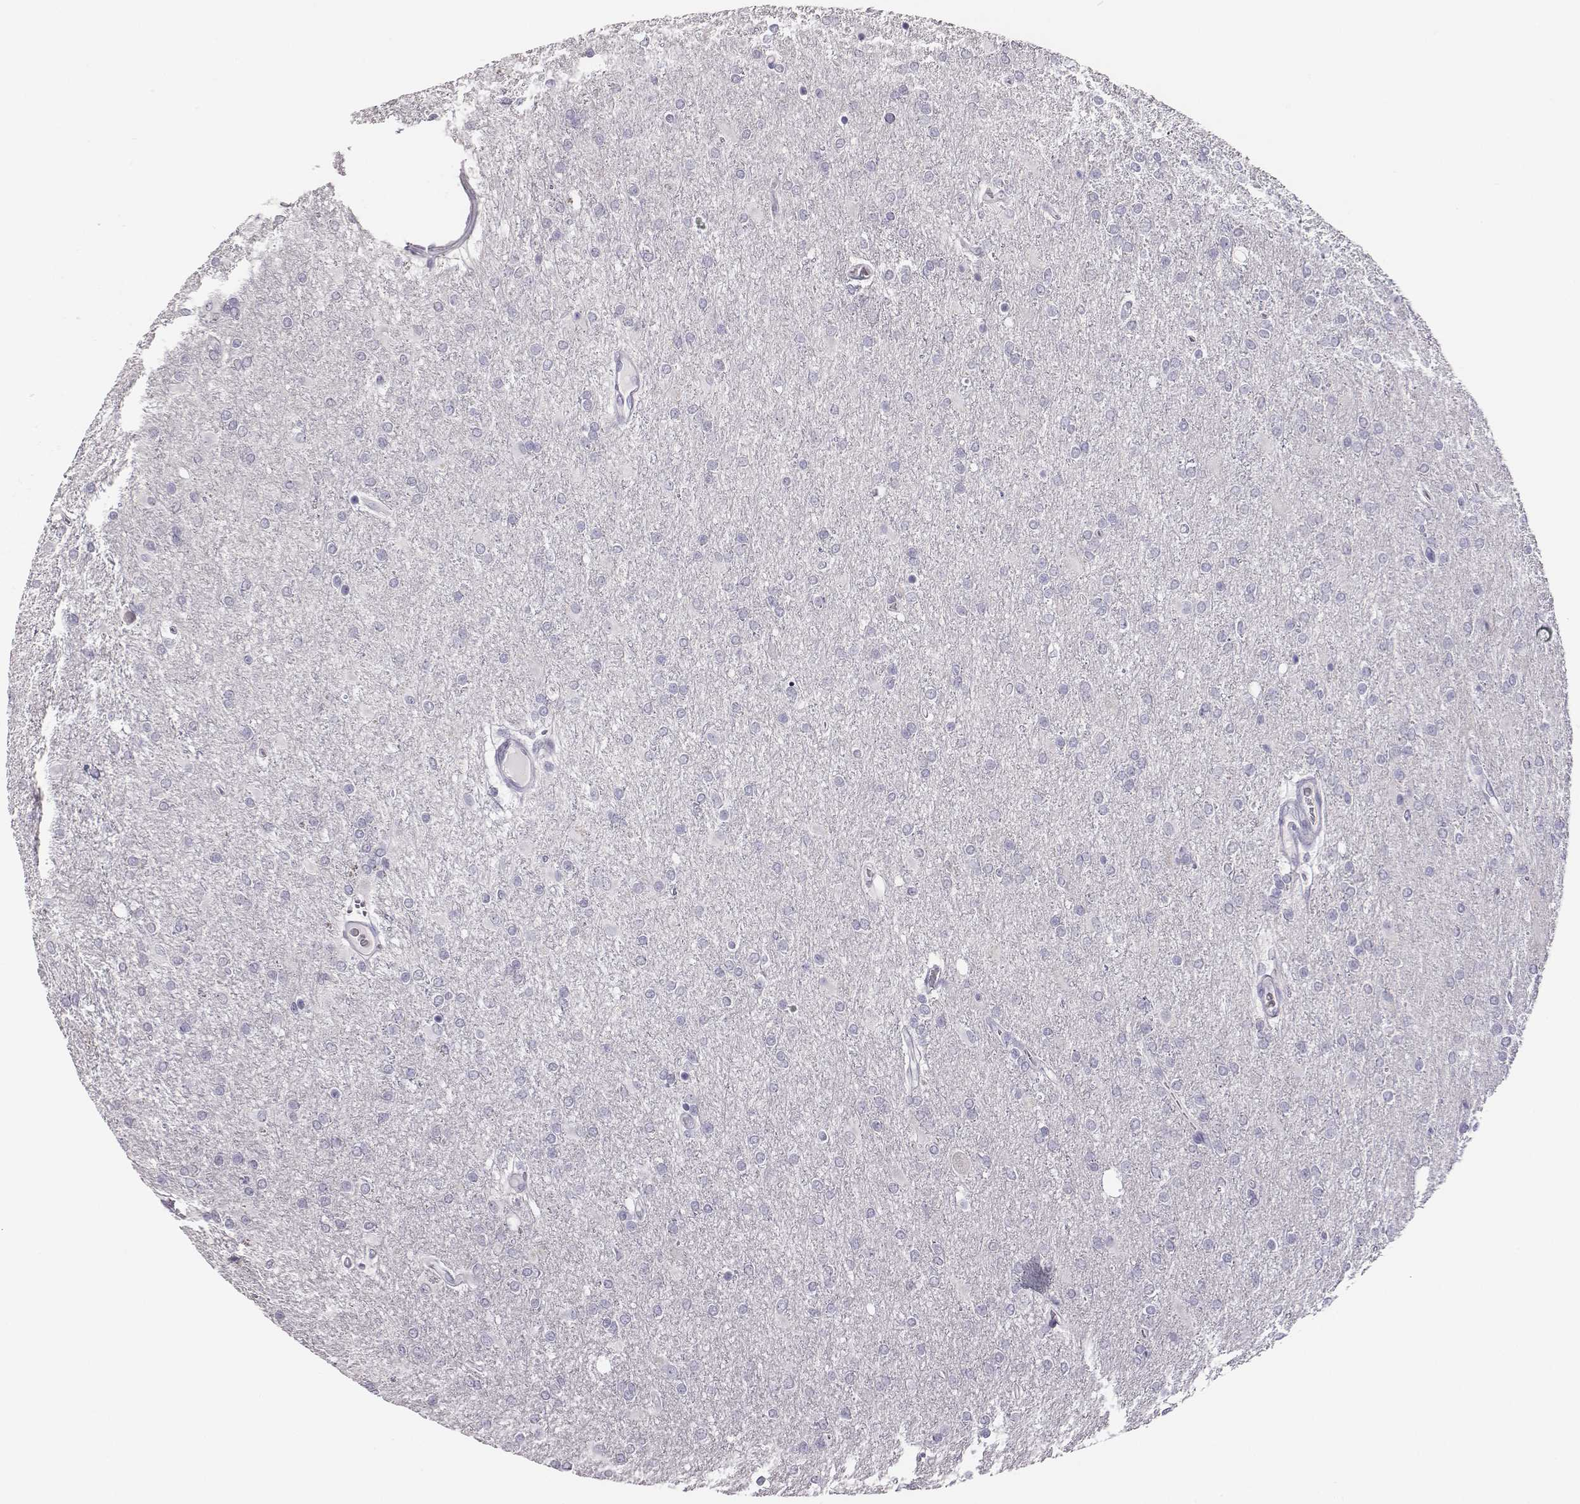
{"staining": {"intensity": "negative", "quantity": "none", "location": "none"}, "tissue": "glioma", "cell_type": "Tumor cells", "image_type": "cancer", "snomed": [{"axis": "morphology", "description": "Glioma, malignant, High grade"}, {"axis": "topography", "description": "Cerebral cortex"}], "caption": "Immunohistochemistry image of neoplastic tissue: human glioma stained with DAB (3,3'-diaminobenzidine) exhibits no significant protein positivity in tumor cells.", "gene": "GUCA1A", "patient": {"sex": "male", "age": 70}}